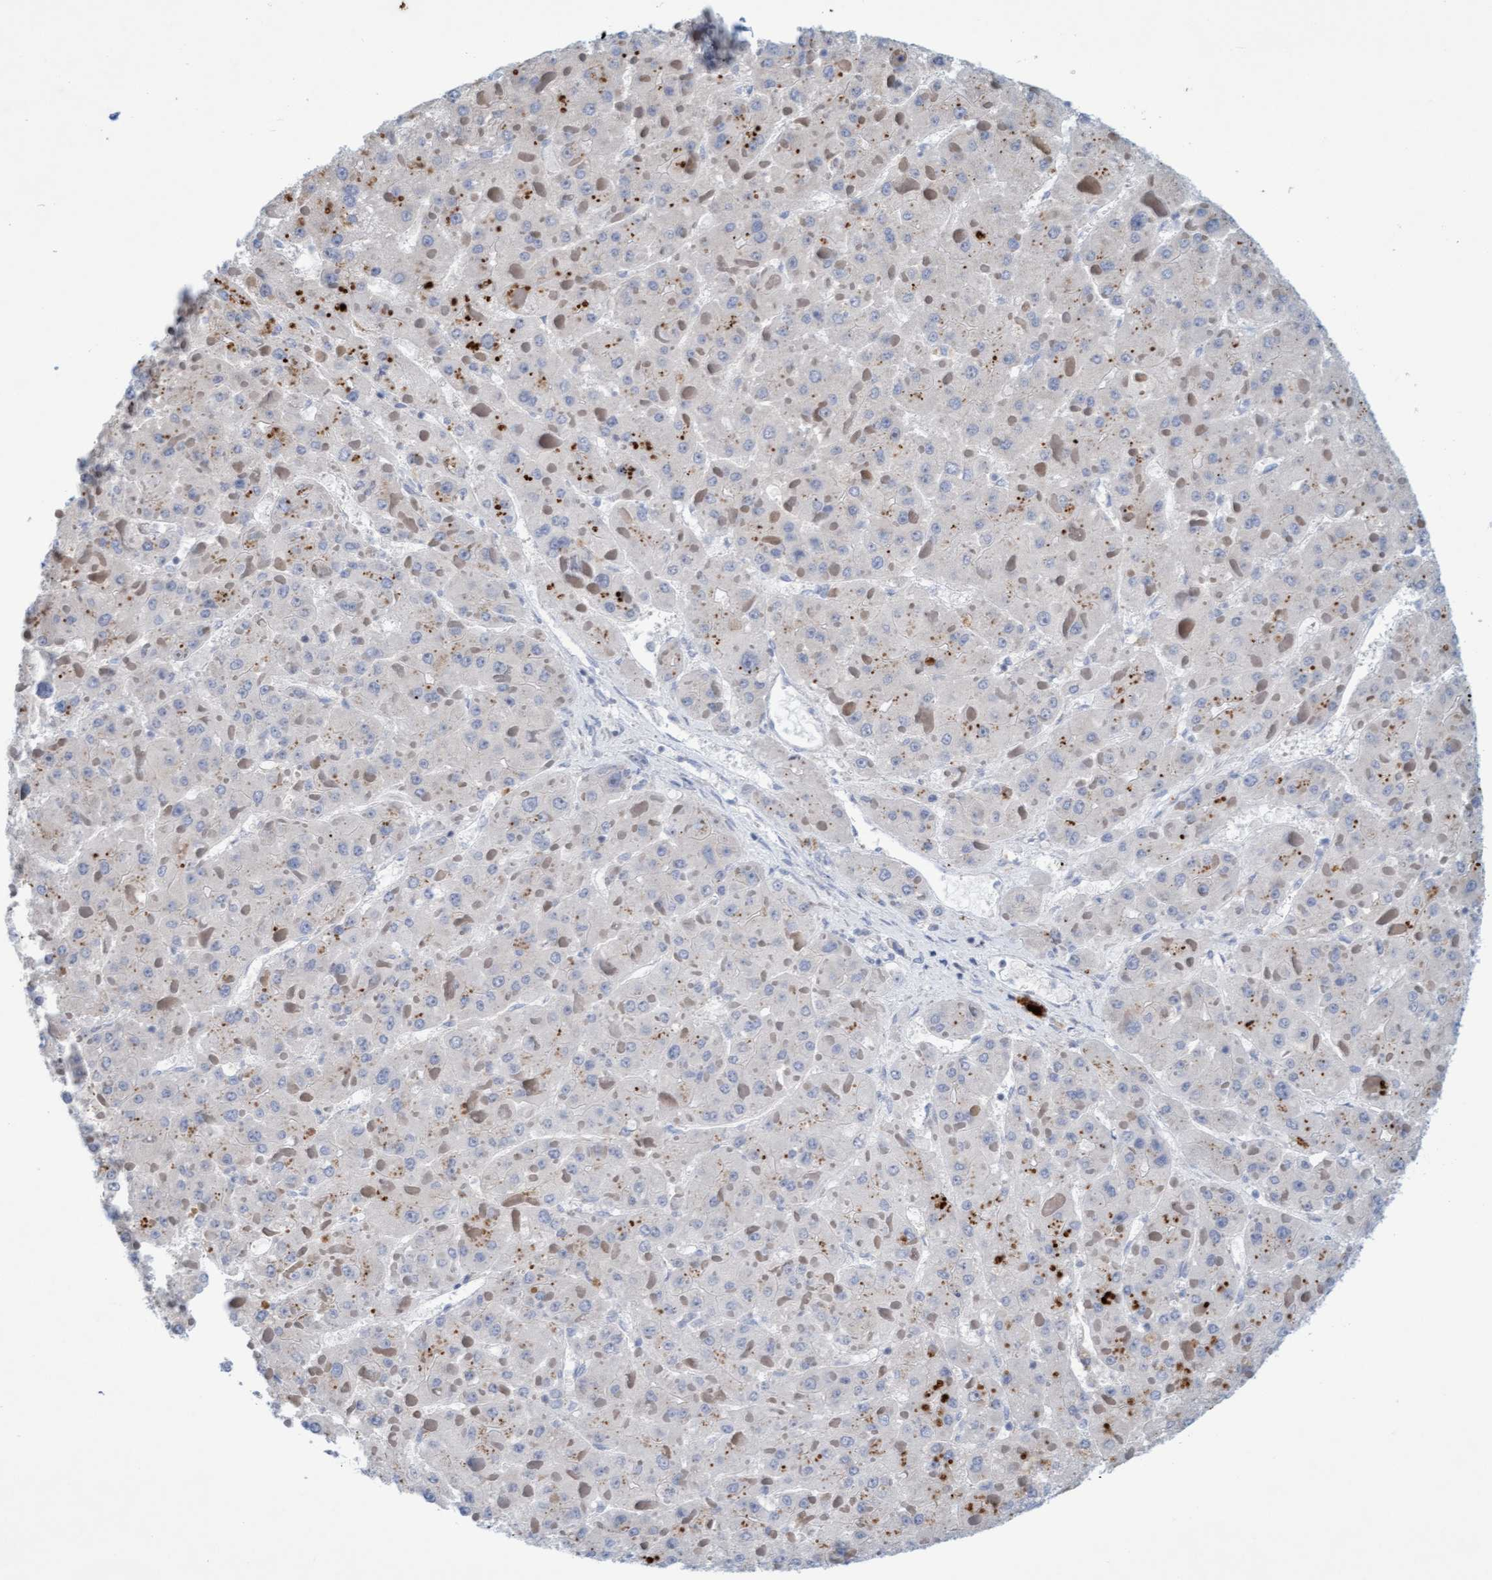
{"staining": {"intensity": "negative", "quantity": "none", "location": "none"}, "tissue": "liver cancer", "cell_type": "Tumor cells", "image_type": "cancer", "snomed": [{"axis": "morphology", "description": "Carcinoma, Hepatocellular, NOS"}, {"axis": "topography", "description": "Liver"}], "caption": "Immunohistochemical staining of liver cancer demonstrates no significant positivity in tumor cells.", "gene": "SLC28A3", "patient": {"sex": "female", "age": 73}}